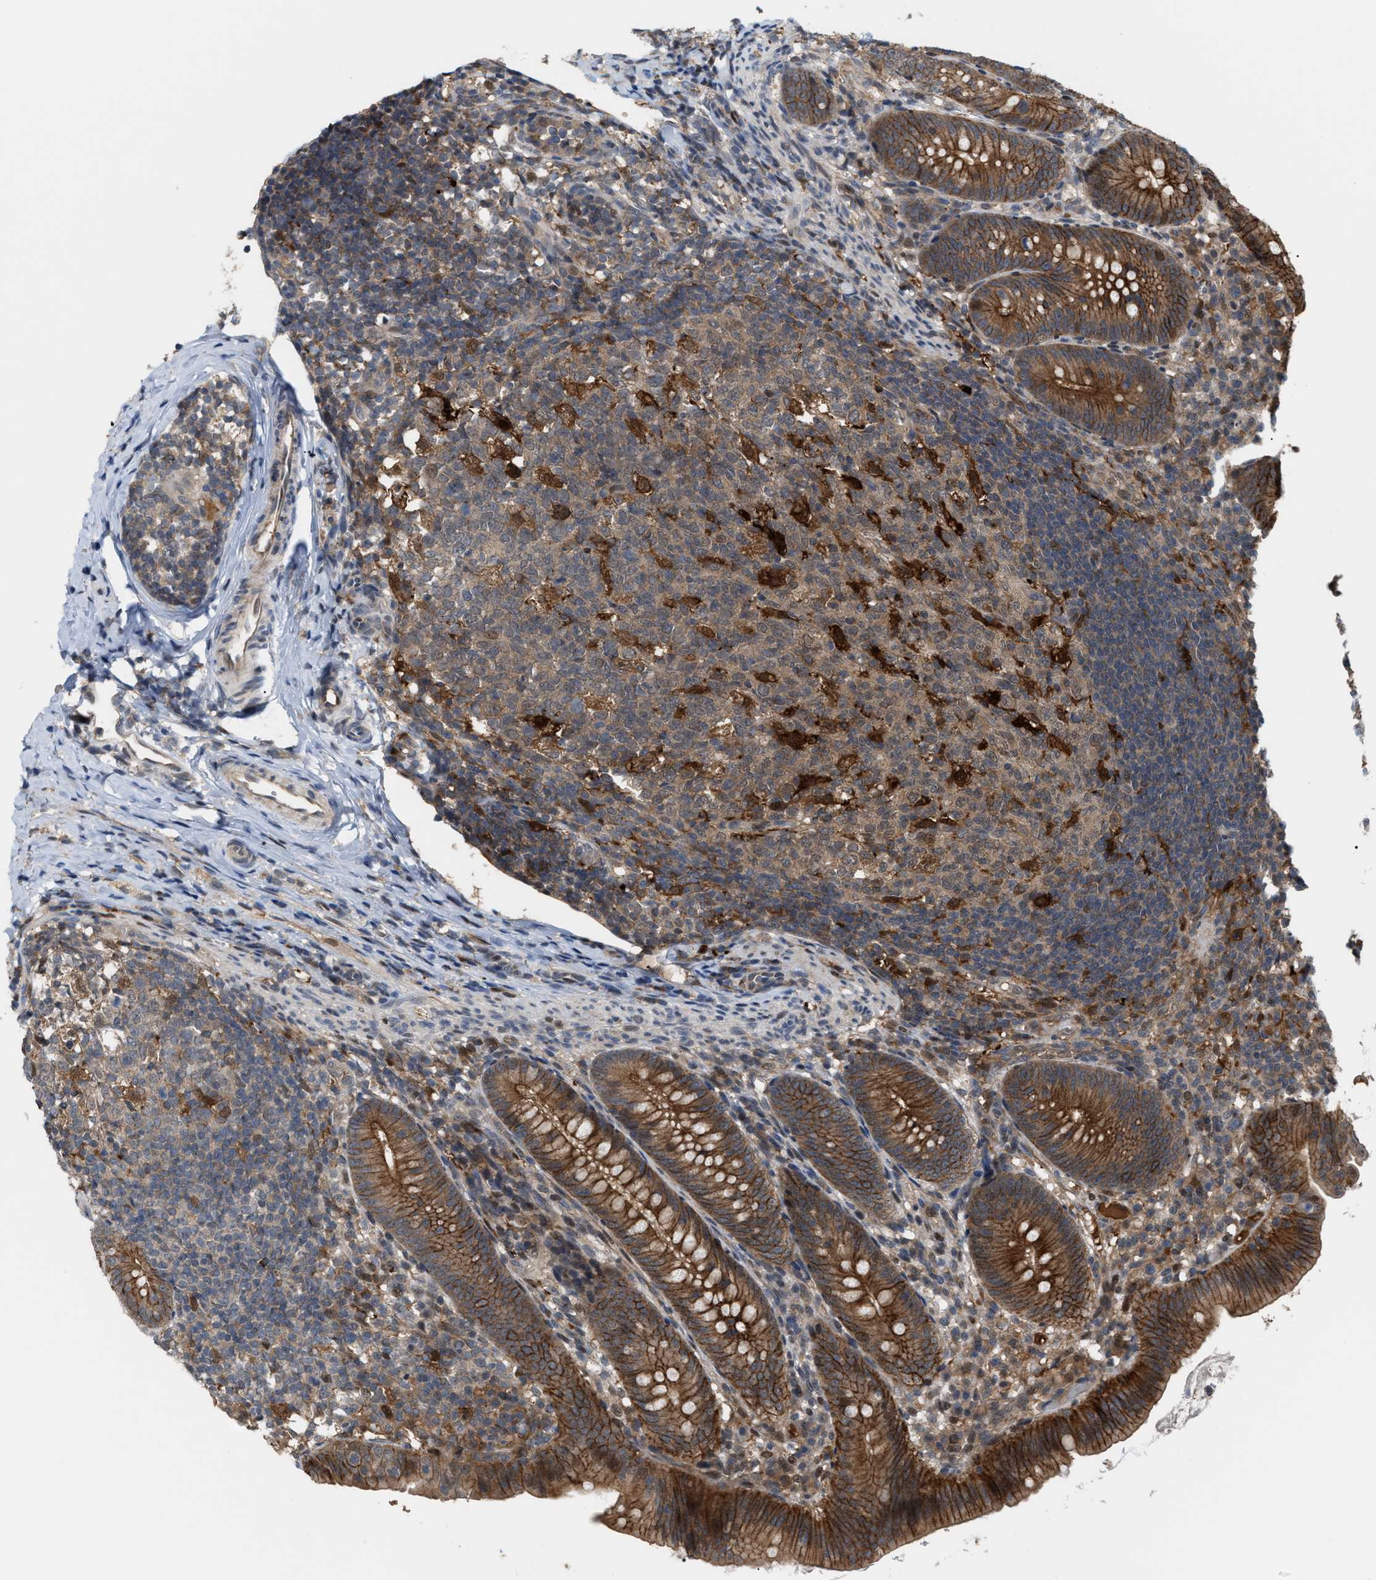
{"staining": {"intensity": "strong", "quantity": ">75%", "location": "cytoplasmic/membranous"}, "tissue": "appendix", "cell_type": "Glandular cells", "image_type": "normal", "snomed": [{"axis": "morphology", "description": "Normal tissue, NOS"}, {"axis": "topography", "description": "Appendix"}], "caption": "Appendix stained with immunohistochemistry exhibits strong cytoplasmic/membranous positivity in about >75% of glandular cells. The protein of interest is stained brown, and the nuclei are stained in blue (DAB IHC with brightfield microscopy, high magnification).", "gene": "RFFL", "patient": {"sex": "male", "age": 1}}